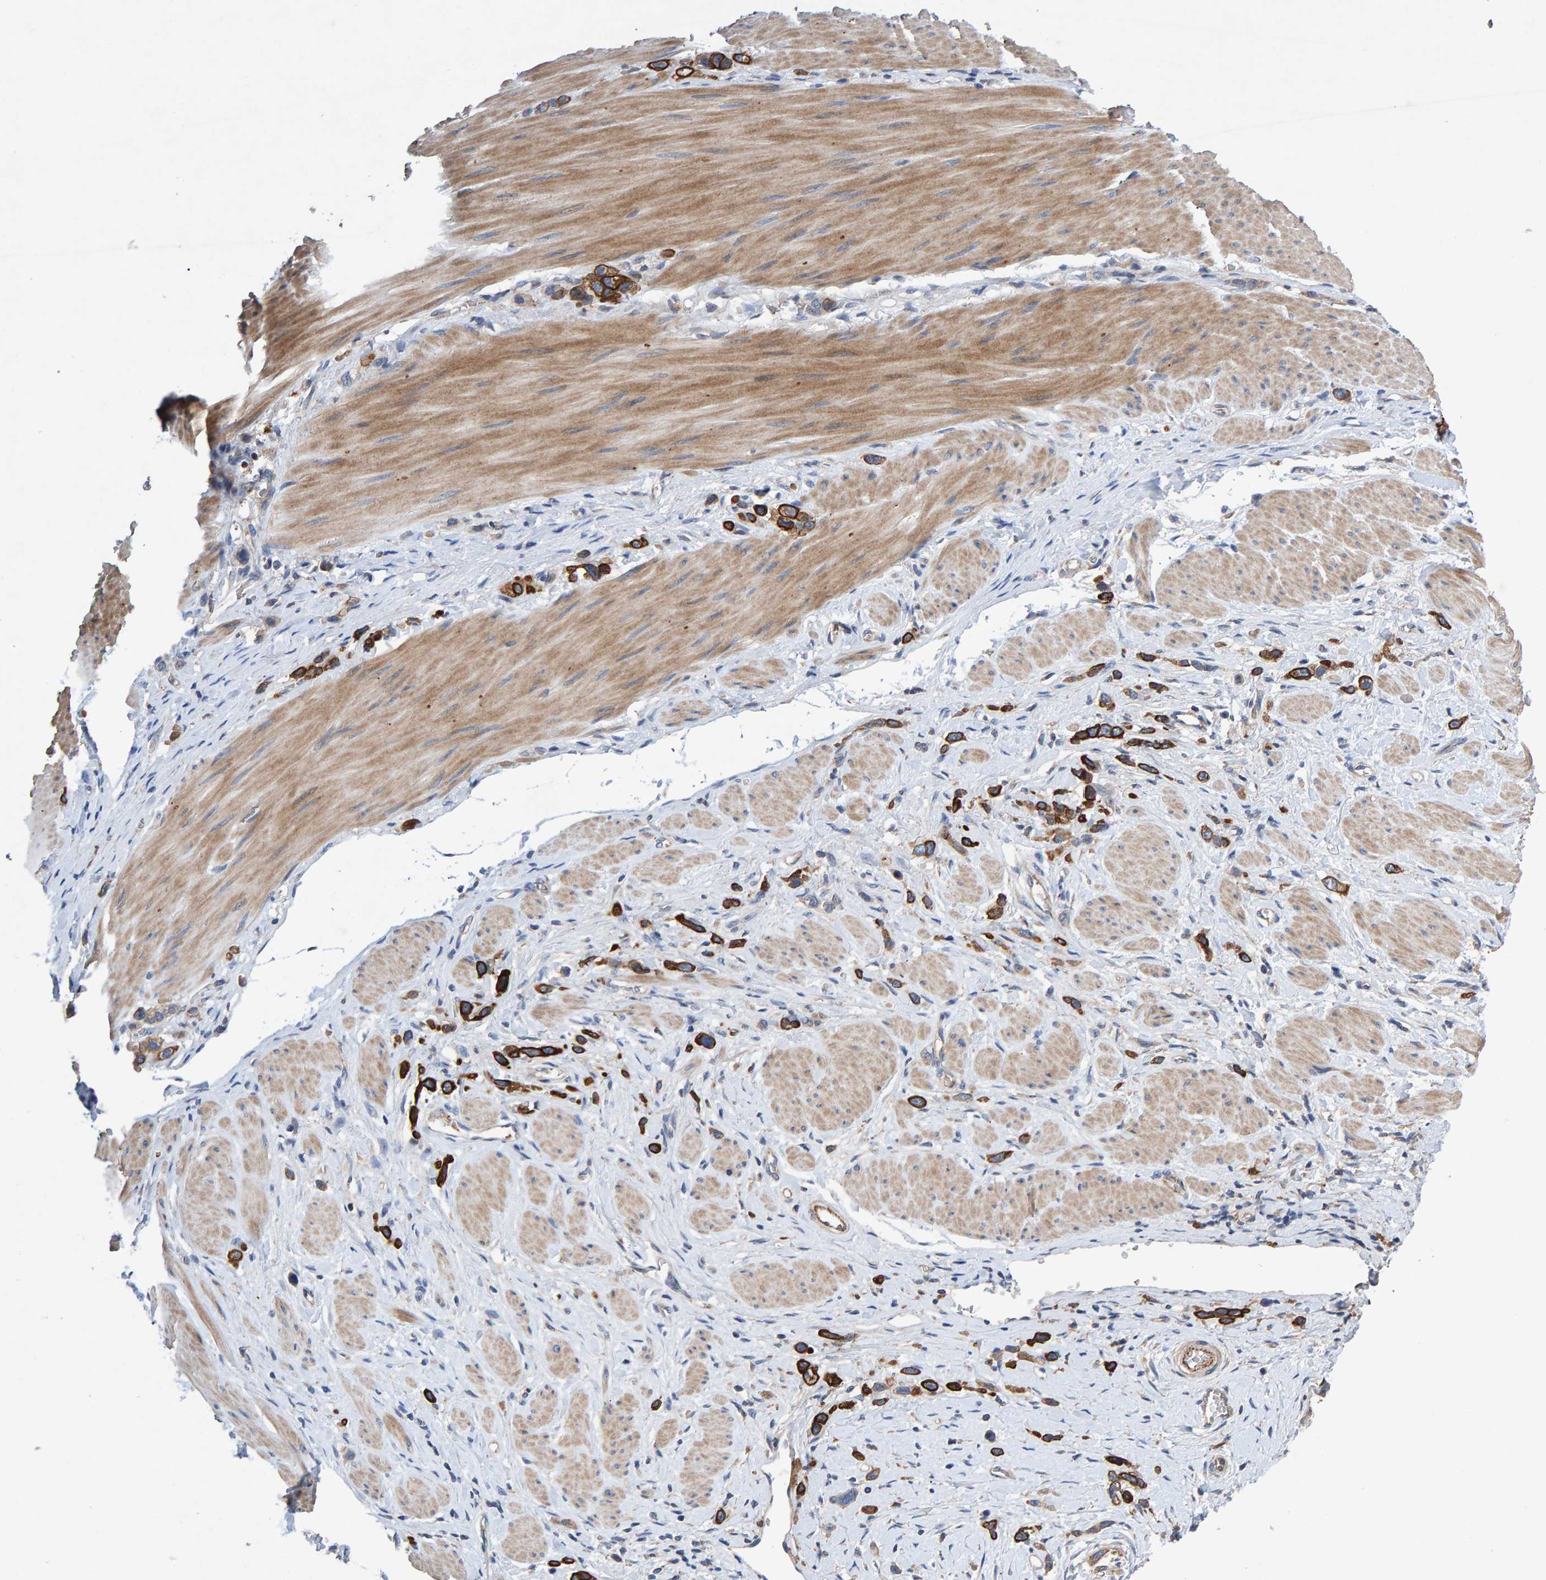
{"staining": {"intensity": "strong", "quantity": ">75%", "location": "cytoplasmic/membranous"}, "tissue": "stomach cancer", "cell_type": "Tumor cells", "image_type": "cancer", "snomed": [{"axis": "morphology", "description": "Adenocarcinoma, NOS"}, {"axis": "topography", "description": "Stomach"}], "caption": "Immunohistochemistry (IHC) staining of adenocarcinoma (stomach), which exhibits high levels of strong cytoplasmic/membranous expression in about >75% of tumor cells indicating strong cytoplasmic/membranous protein expression. The staining was performed using DAB (3,3'-diaminobenzidine) (brown) for protein detection and nuclei were counterstained in hematoxylin (blue).", "gene": "EFR3A", "patient": {"sex": "female", "age": 65}}